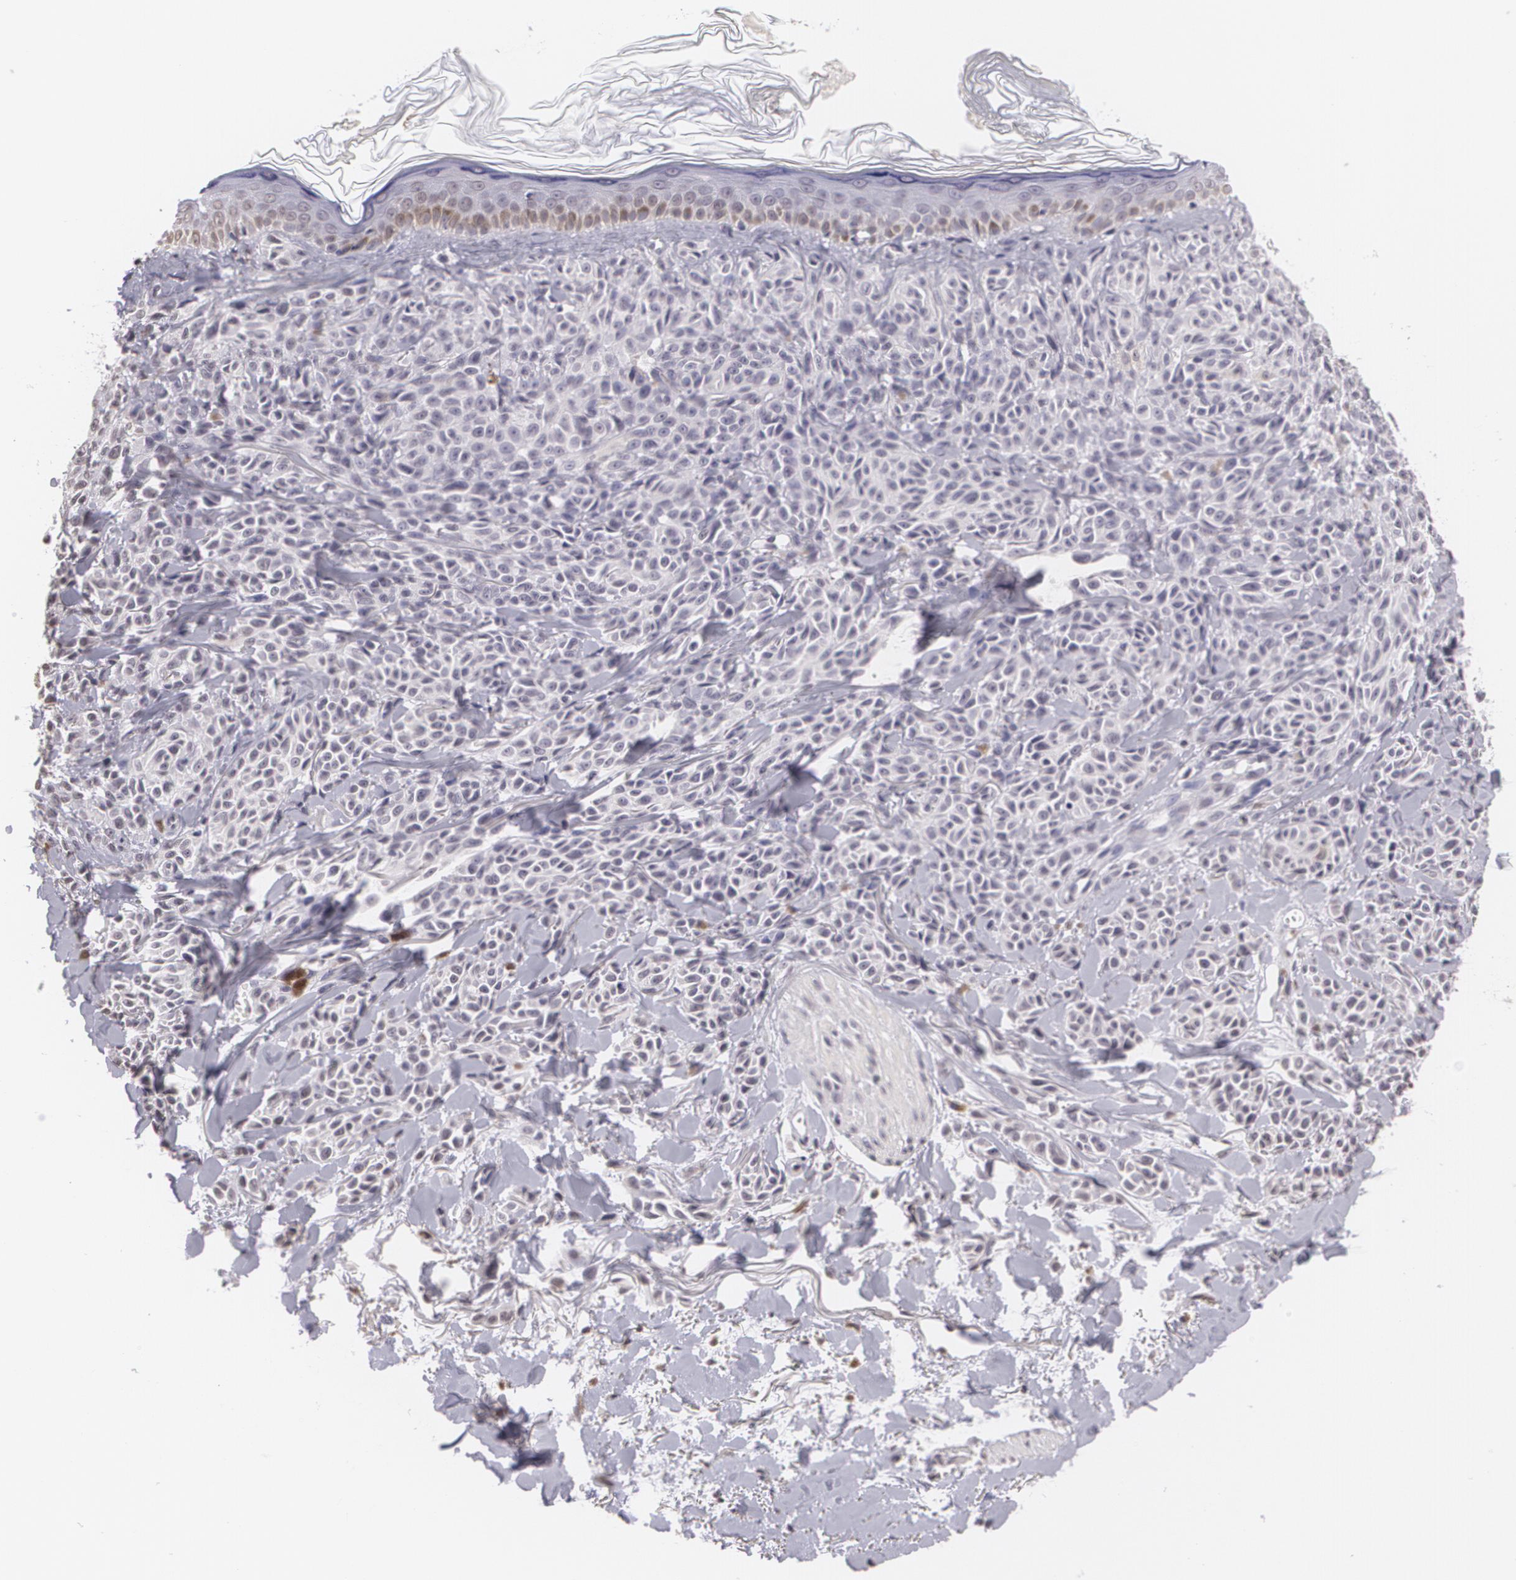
{"staining": {"intensity": "negative", "quantity": "none", "location": "none"}, "tissue": "melanoma", "cell_type": "Tumor cells", "image_type": "cancer", "snomed": [{"axis": "morphology", "description": "Malignant melanoma, NOS"}, {"axis": "topography", "description": "Skin"}], "caption": "IHC of human malignant melanoma shows no positivity in tumor cells.", "gene": "MUC1", "patient": {"sex": "female", "age": 73}}